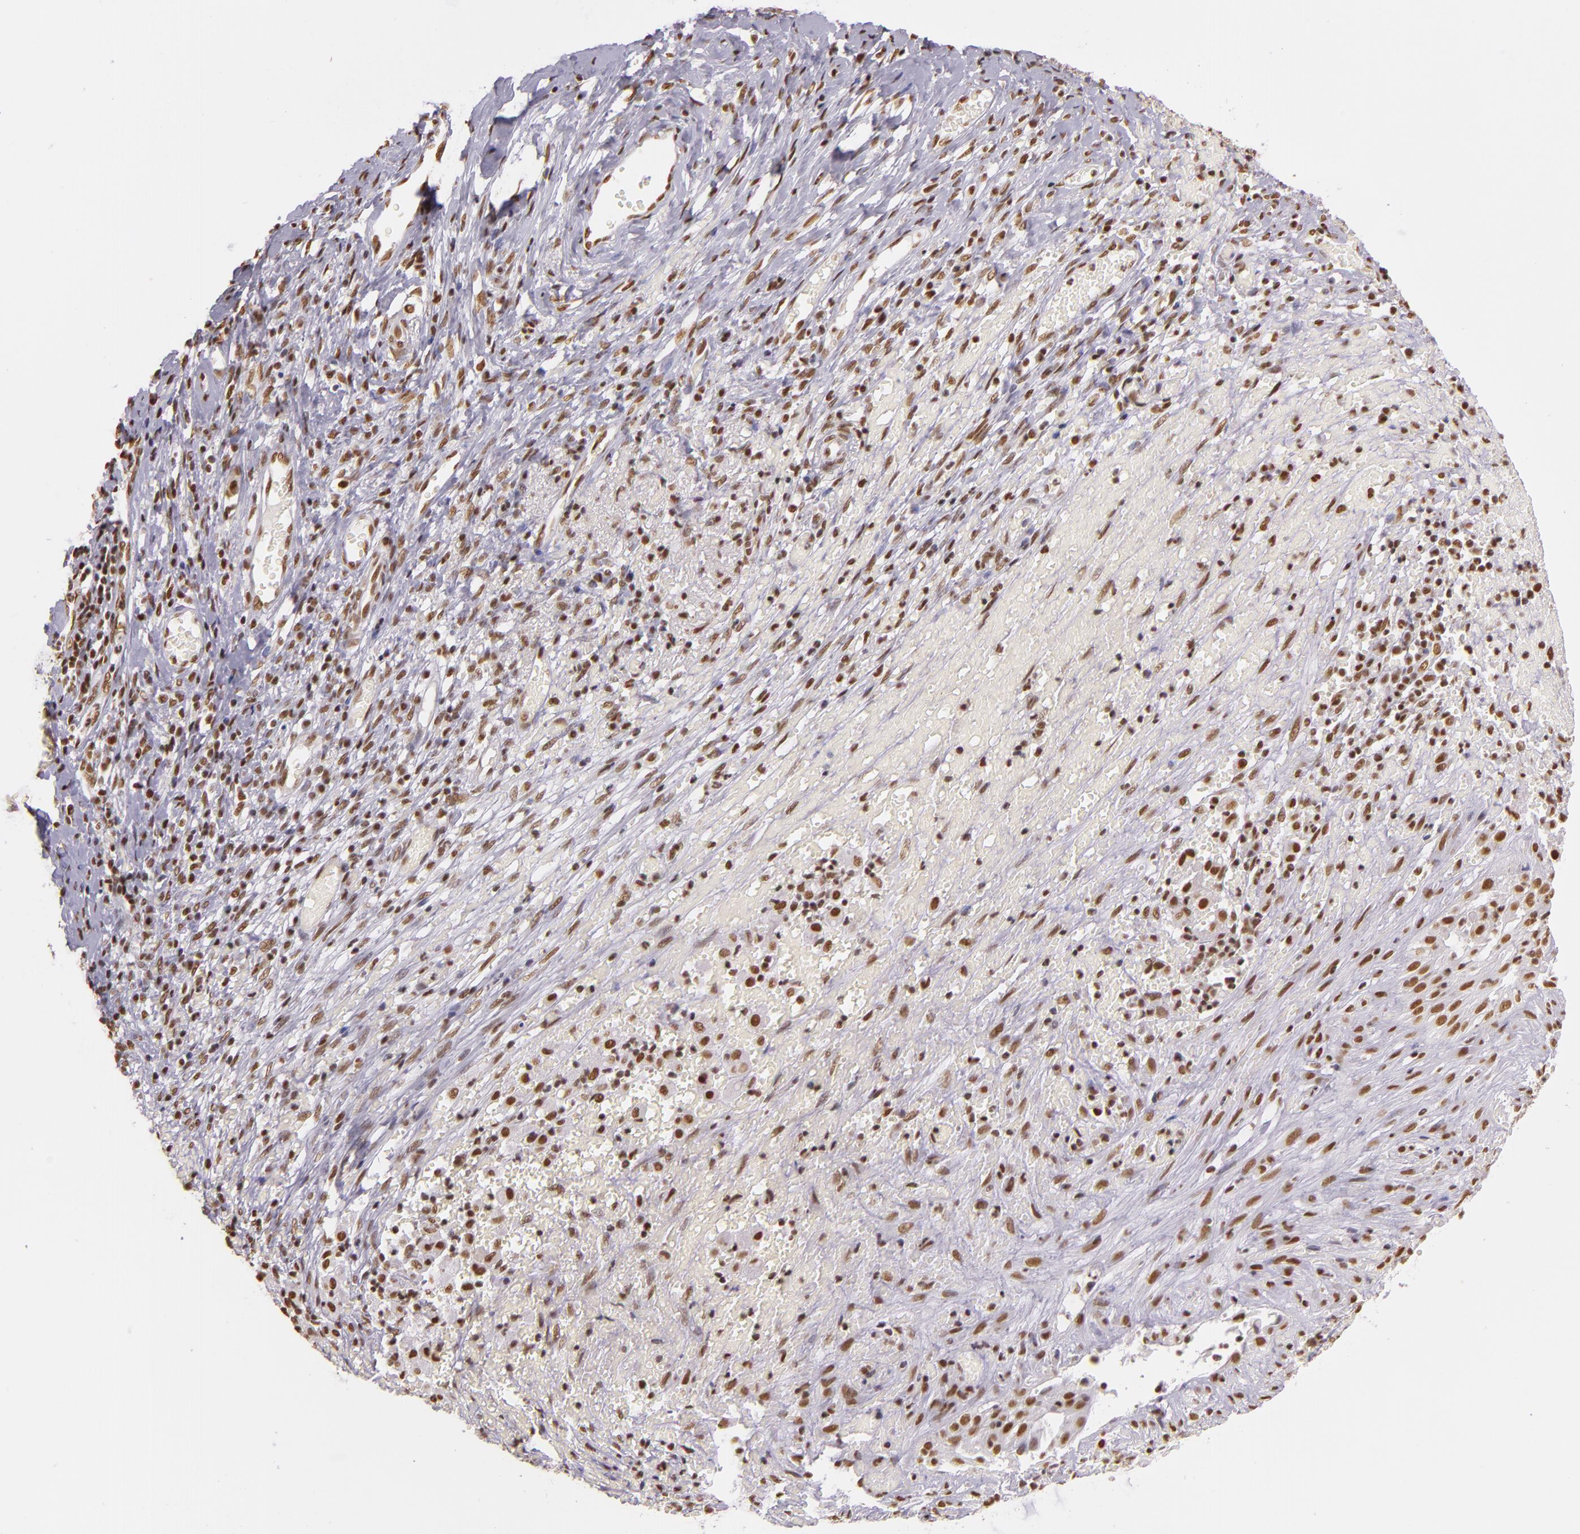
{"staining": {"intensity": "strong", "quantity": ">75%", "location": "nuclear"}, "tissue": "cervical cancer", "cell_type": "Tumor cells", "image_type": "cancer", "snomed": [{"axis": "morphology", "description": "Normal tissue, NOS"}, {"axis": "morphology", "description": "Squamous cell carcinoma, NOS"}, {"axis": "topography", "description": "Cervix"}], "caption": "Protein expression analysis of cervical cancer (squamous cell carcinoma) demonstrates strong nuclear staining in about >75% of tumor cells.", "gene": "USF1", "patient": {"sex": "female", "age": 67}}